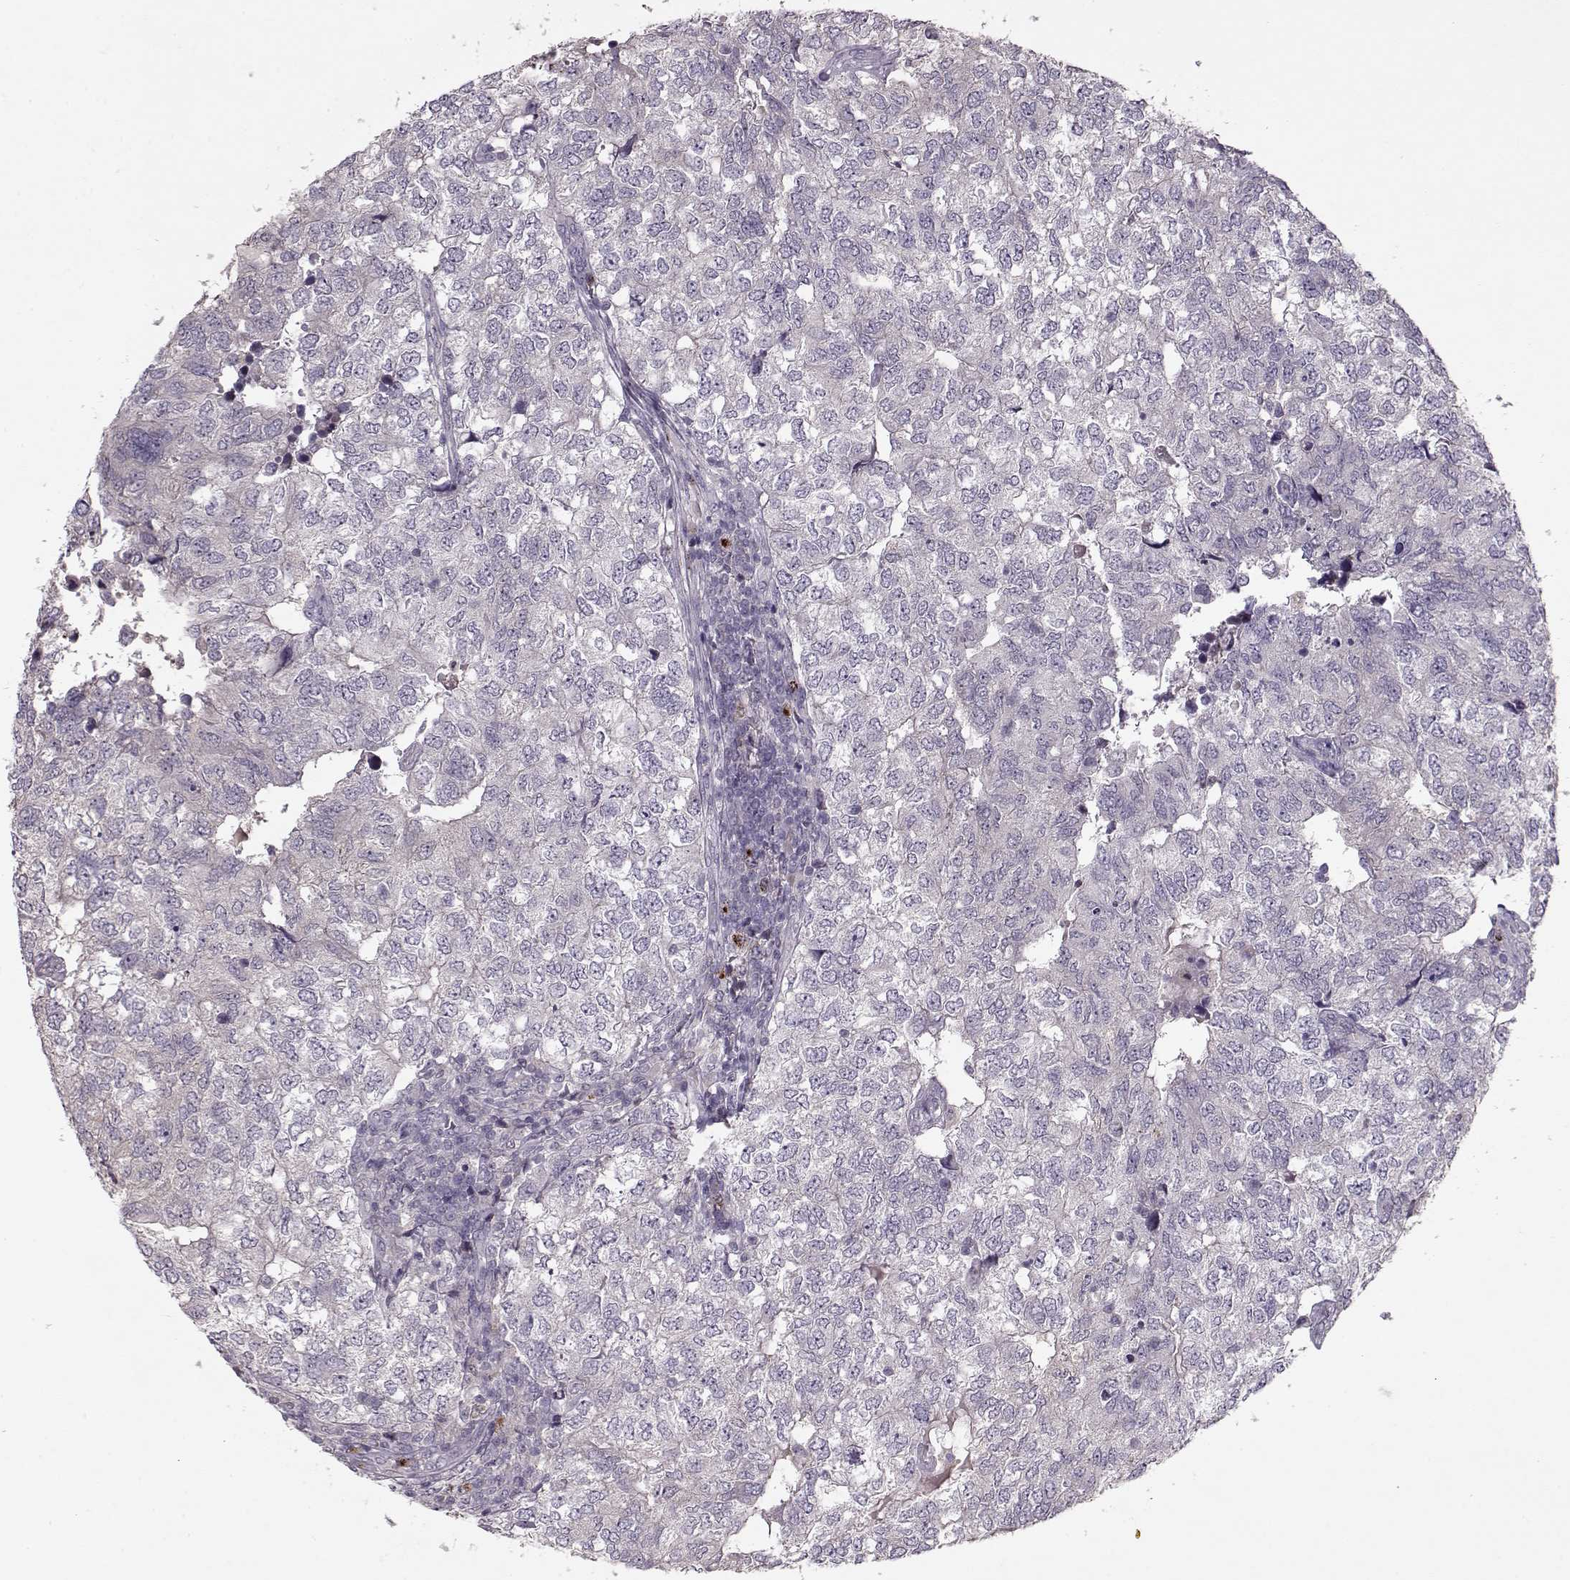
{"staining": {"intensity": "negative", "quantity": "none", "location": "none"}, "tissue": "breast cancer", "cell_type": "Tumor cells", "image_type": "cancer", "snomed": [{"axis": "morphology", "description": "Duct carcinoma"}, {"axis": "topography", "description": "Breast"}], "caption": "The immunohistochemistry (IHC) histopathology image has no significant positivity in tumor cells of breast cancer (intraductal carcinoma) tissue. (Immunohistochemistry (ihc), brightfield microscopy, high magnification).", "gene": "ACOT11", "patient": {"sex": "female", "age": 30}}